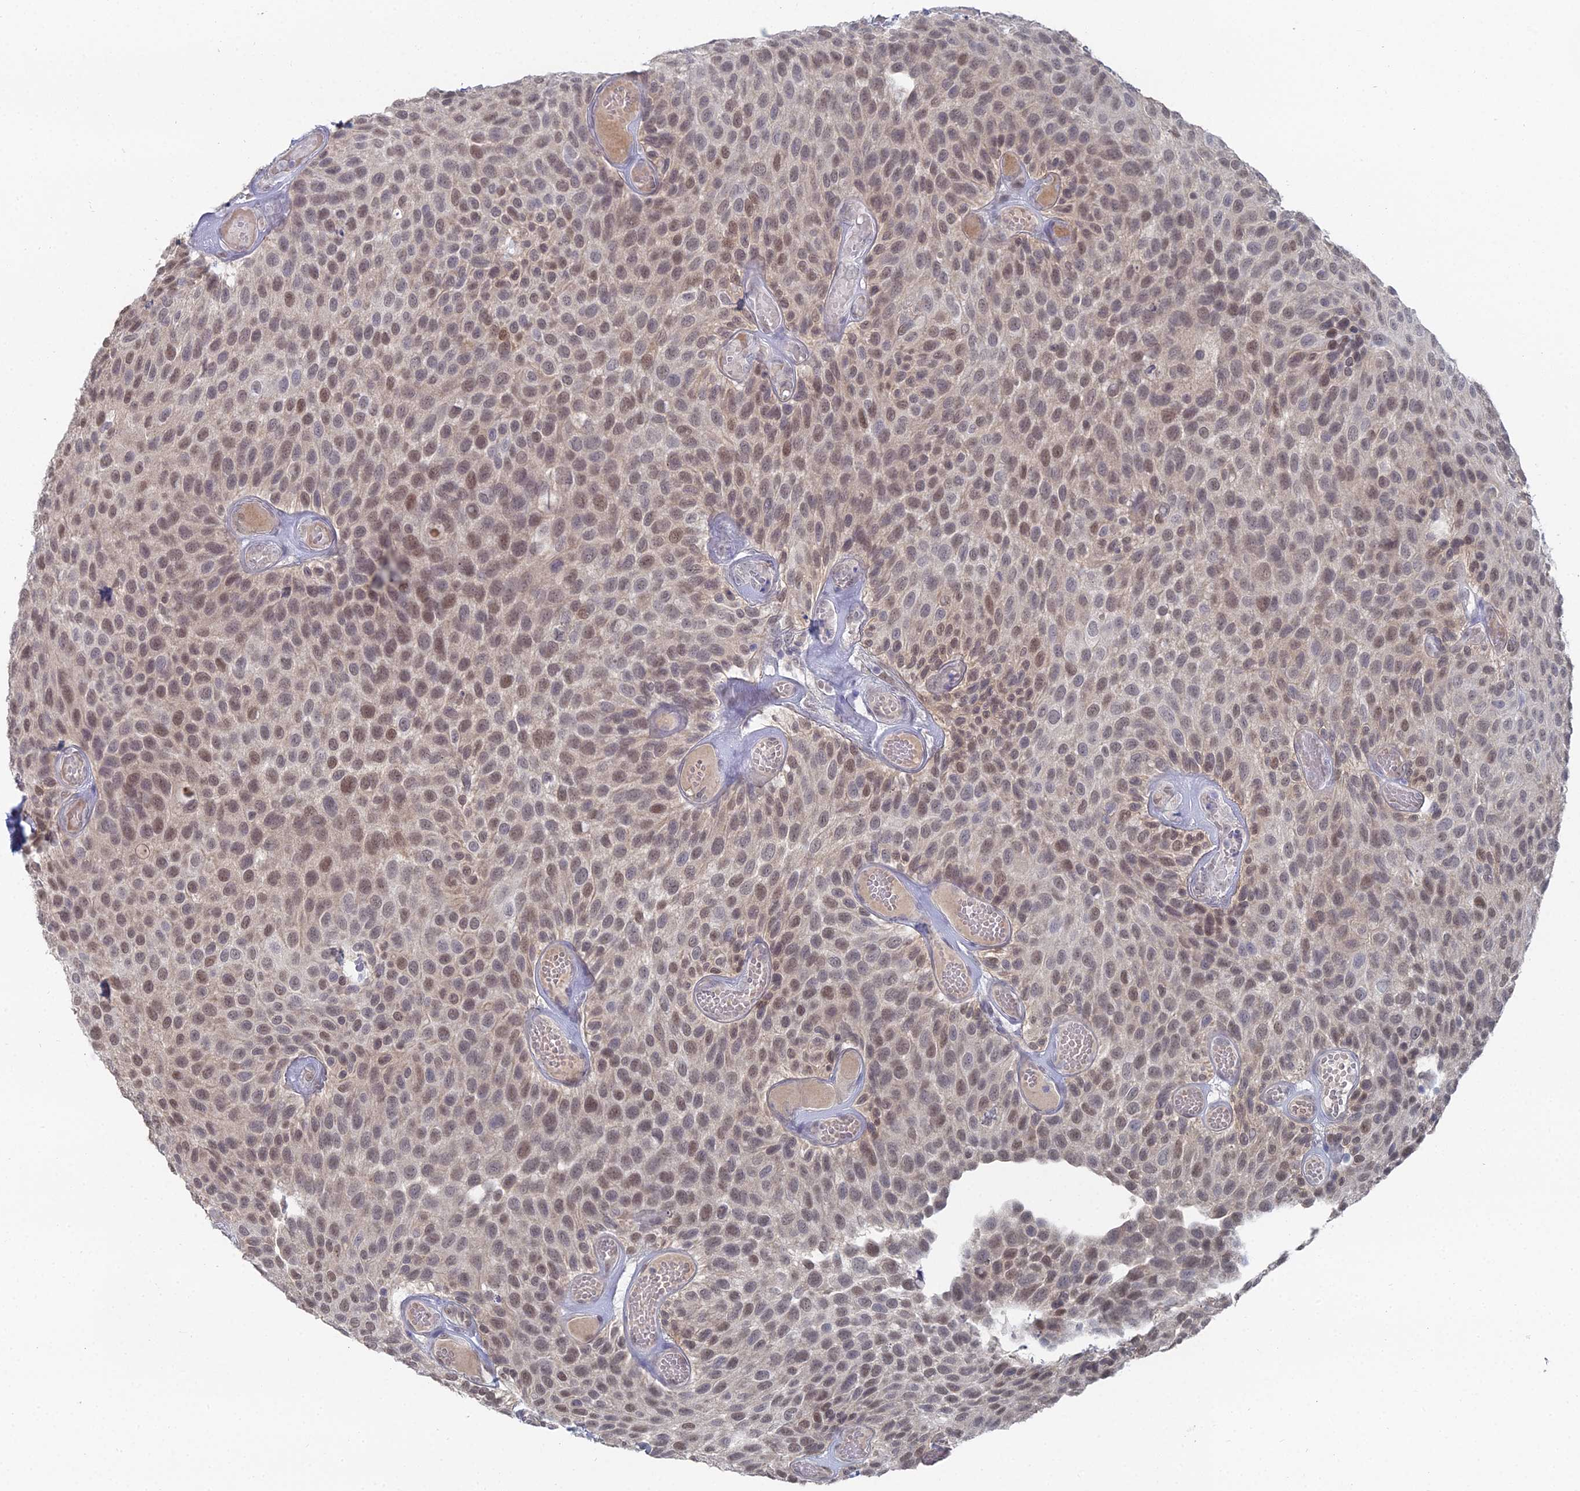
{"staining": {"intensity": "moderate", "quantity": ">75%", "location": "nuclear"}, "tissue": "urothelial cancer", "cell_type": "Tumor cells", "image_type": "cancer", "snomed": [{"axis": "morphology", "description": "Urothelial carcinoma, Low grade"}, {"axis": "topography", "description": "Urinary bladder"}], "caption": "Protein analysis of low-grade urothelial carcinoma tissue shows moderate nuclear positivity in approximately >75% of tumor cells.", "gene": "THAP4", "patient": {"sex": "male", "age": 89}}